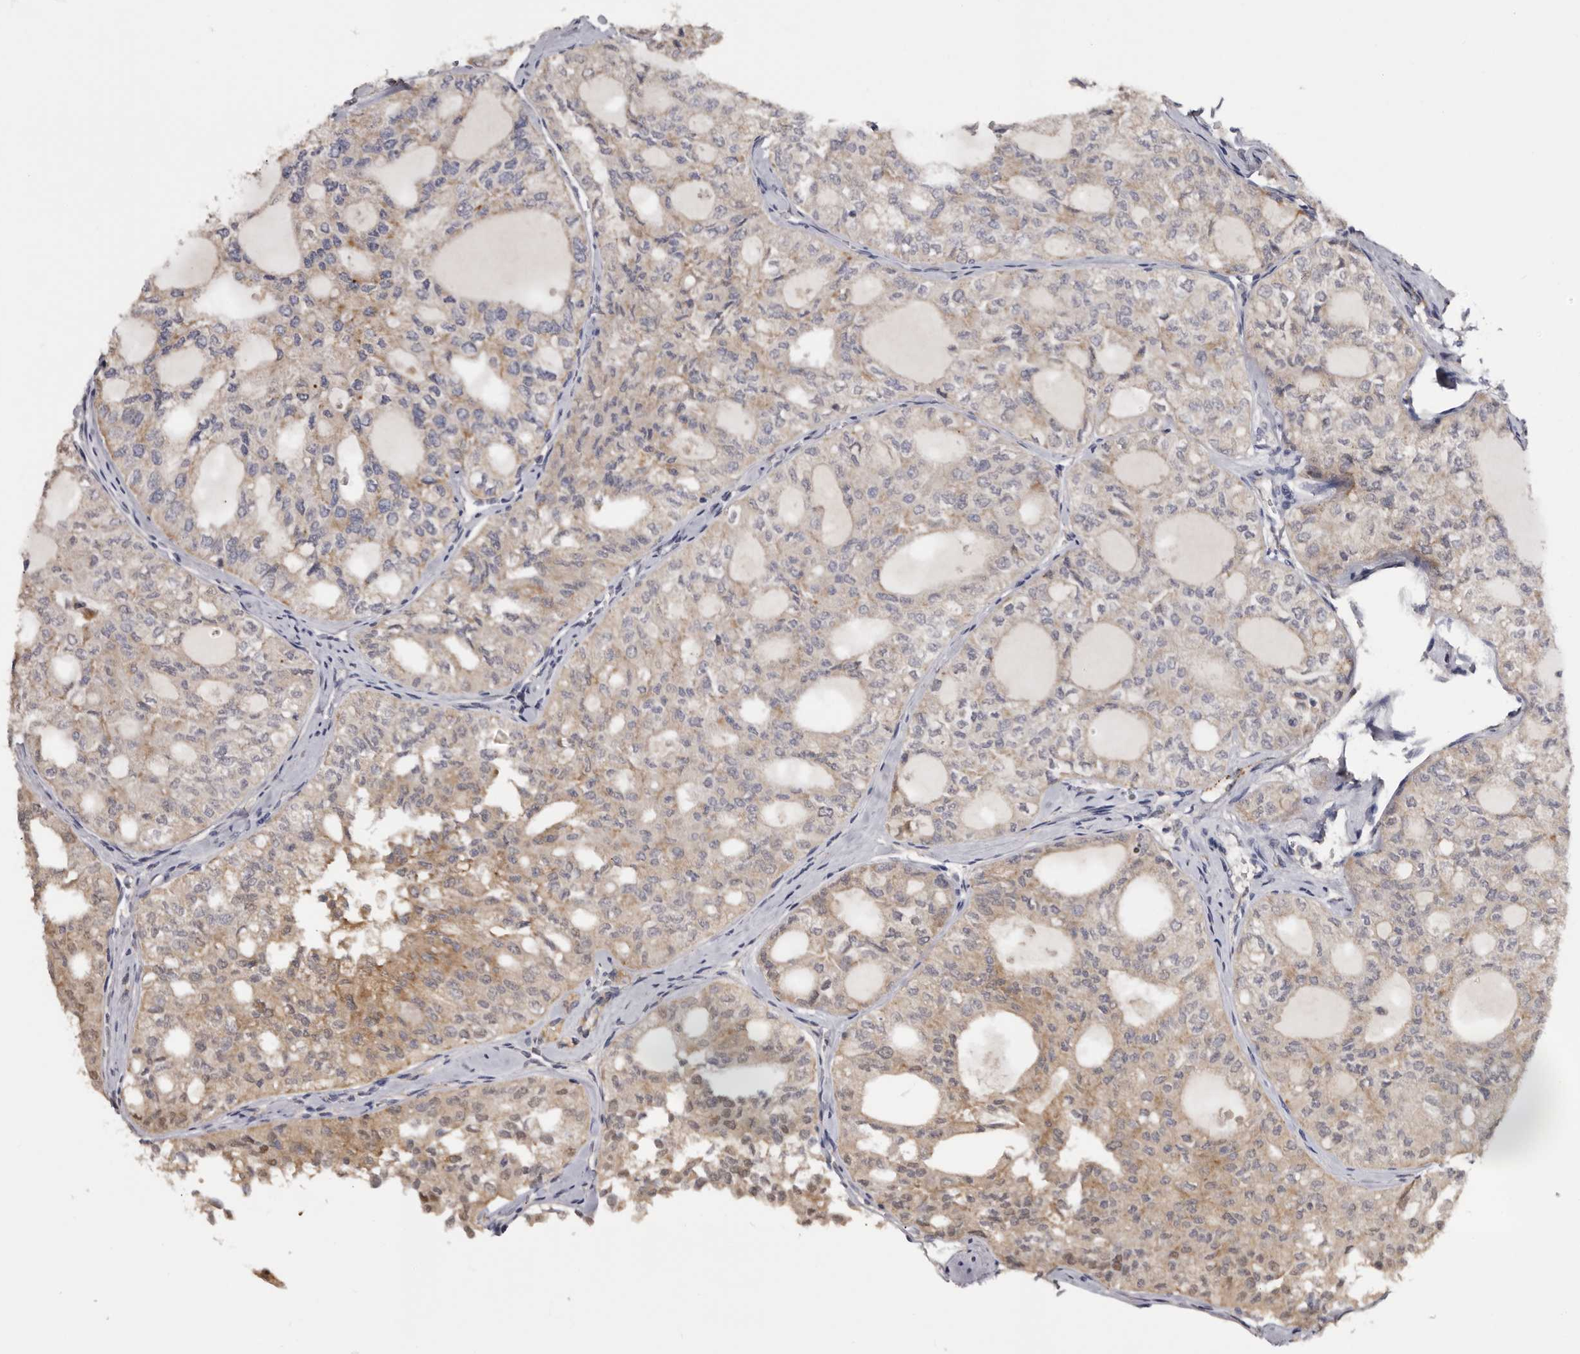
{"staining": {"intensity": "weak", "quantity": "25%-75%", "location": "cytoplasmic/membranous"}, "tissue": "thyroid cancer", "cell_type": "Tumor cells", "image_type": "cancer", "snomed": [{"axis": "morphology", "description": "Follicular adenoma carcinoma, NOS"}, {"axis": "topography", "description": "Thyroid gland"}], "caption": "Immunohistochemical staining of thyroid follicular adenoma carcinoma shows weak cytoplasmic/membranous protein staining in approximately 25%-75% of tumor cells. Using DAB (brown) and hematoxylin (blue) stains, captured at high magnification using brightfield microscopy.", "gene": "DAP", "patient": {"sex": "male", "age": 75}}